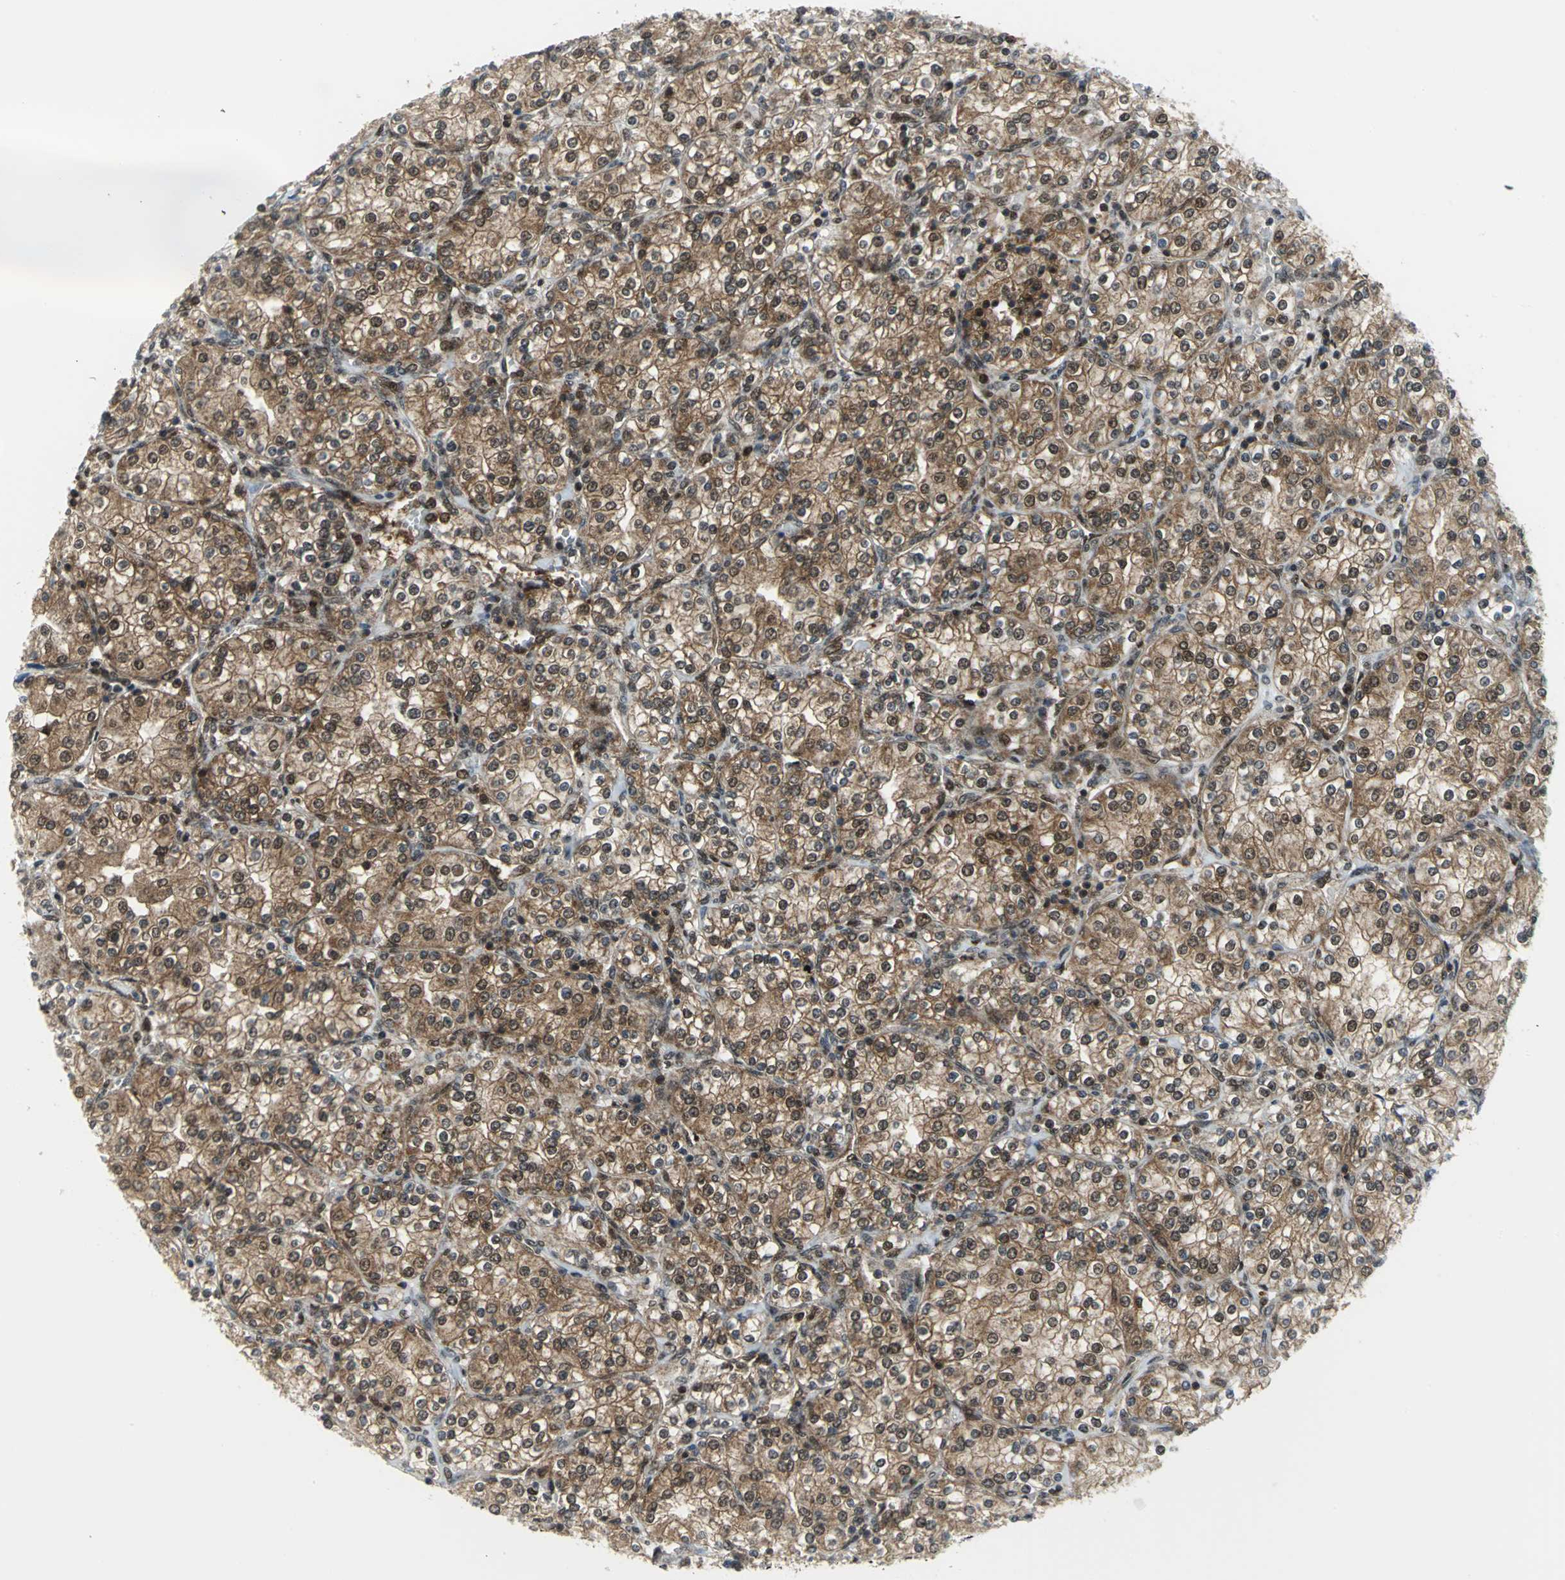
{"staining": {"intensity": "moderate", "quantity": ">75%", "location": "cytoplasmic/membranous"}, "tissue": "renal cancer", "cell_type": "Tumor cells", "image_type": "cancer", "snomed": [{"axis": "morphology", "description": "Adenocarcinoma, NOS"}, {"axis": "topography", "description": "Kidney"}], "caption": "This image shows immunohistochemistry staining of human renal cancer (adenocarcinoma), with medium moderate cytoplasmic/membranous staining in approximately >75% of tumor cells.", "gene": "PSMA4", "patient": {"sex": "male", "age": 77}}